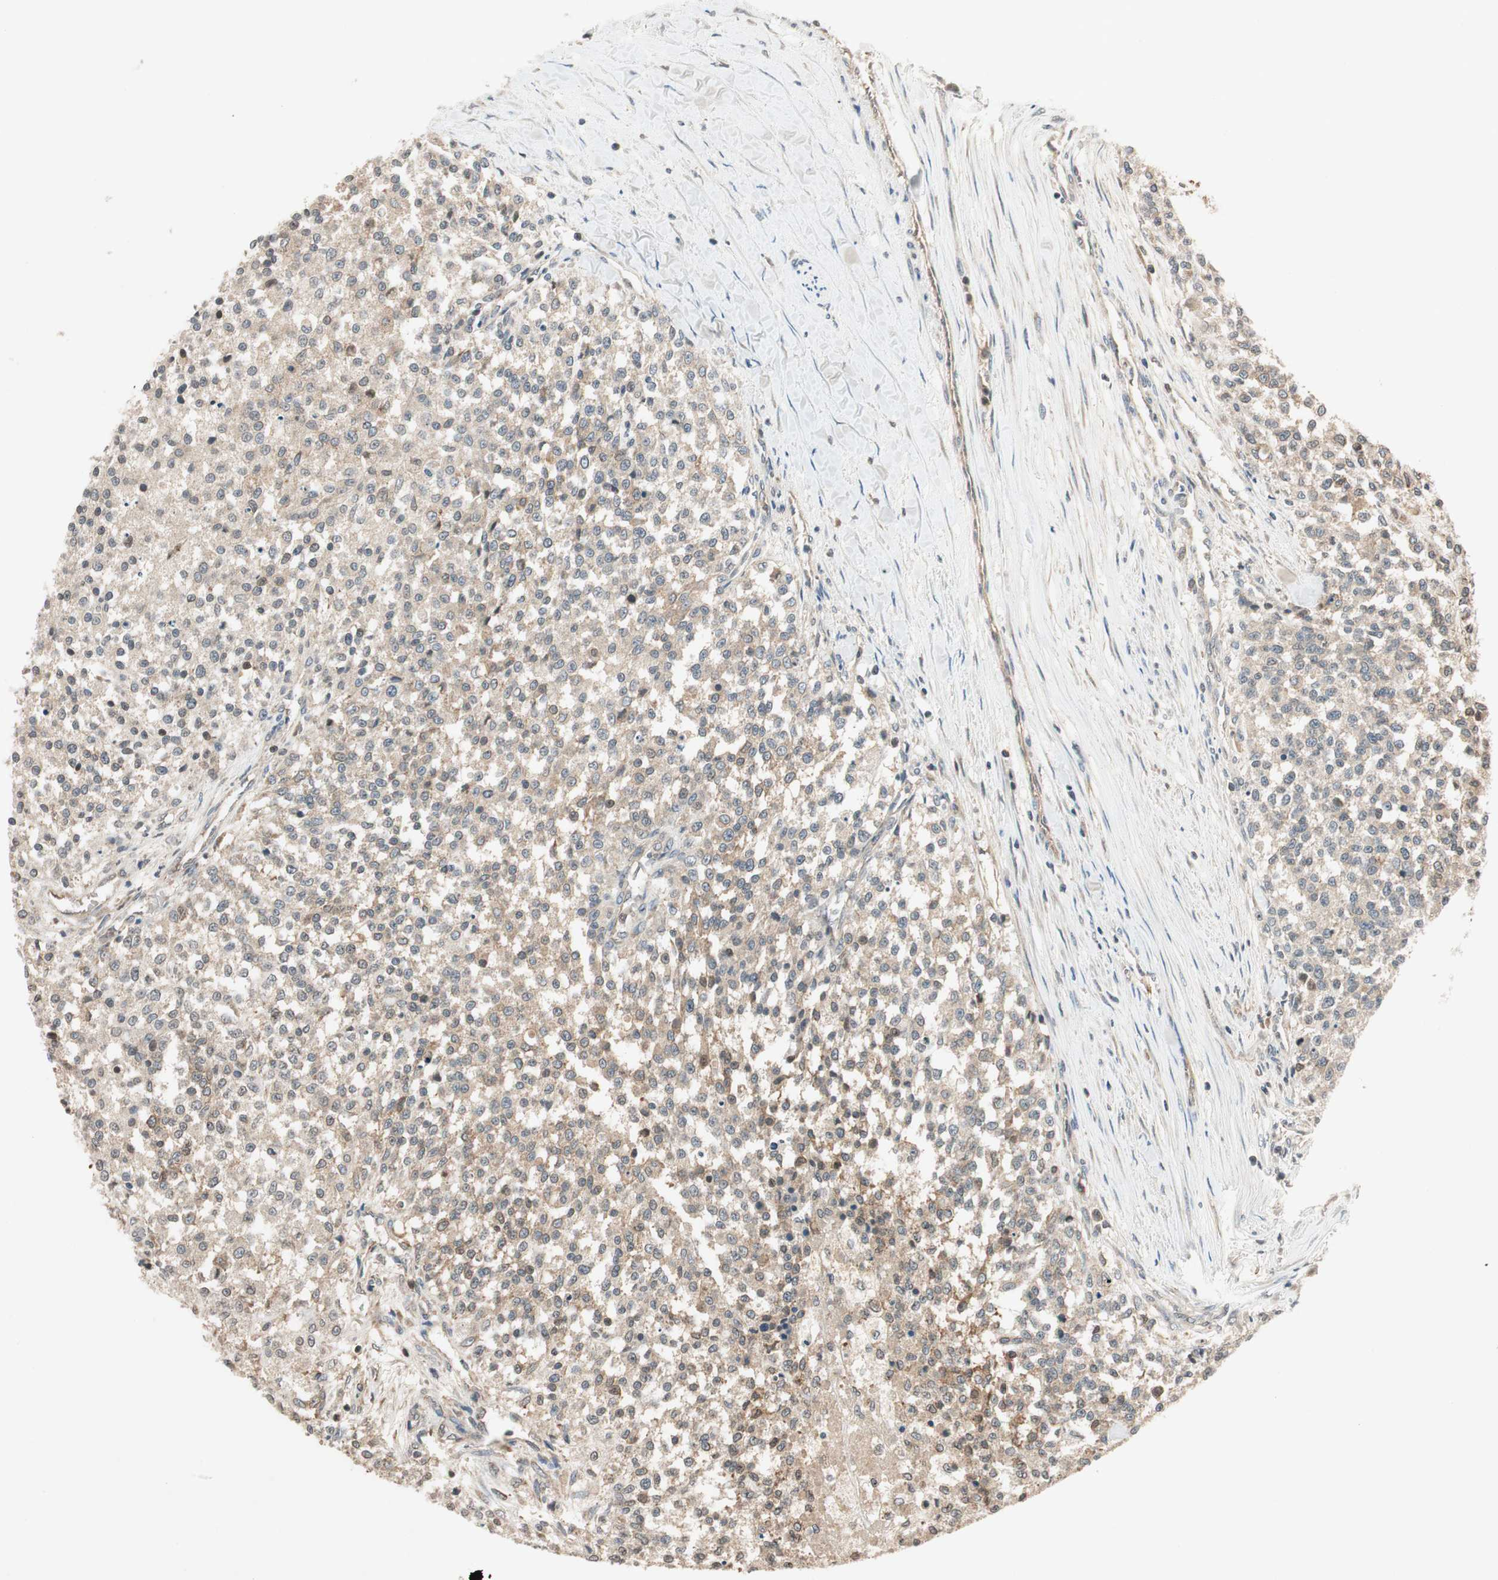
{"staining": {"intensity": "weak", "quantity": ">75%", "location": "cytoplasmic/membranous"}, "tissue": "testis cancer", "cell_type": "Tumor cells", "image_type": "cancer", "snomed": [{"axis": "morphology", "description": "Seminoma, NOS"}, {"axis": "topography", "description": "Testis"}], "caption": "Immunohistochemistry (IHC) image of neoplastic tissue: testis cancer stained using immunohistochemistry displays low levels of weak protein expression localized specifically in the cytoplasmic/membranous of tumor cells, appearing as a cytoplasmic/membranous brown color.", "gene": "GCLM", "patient": {"sex": "male", "age": 59}}